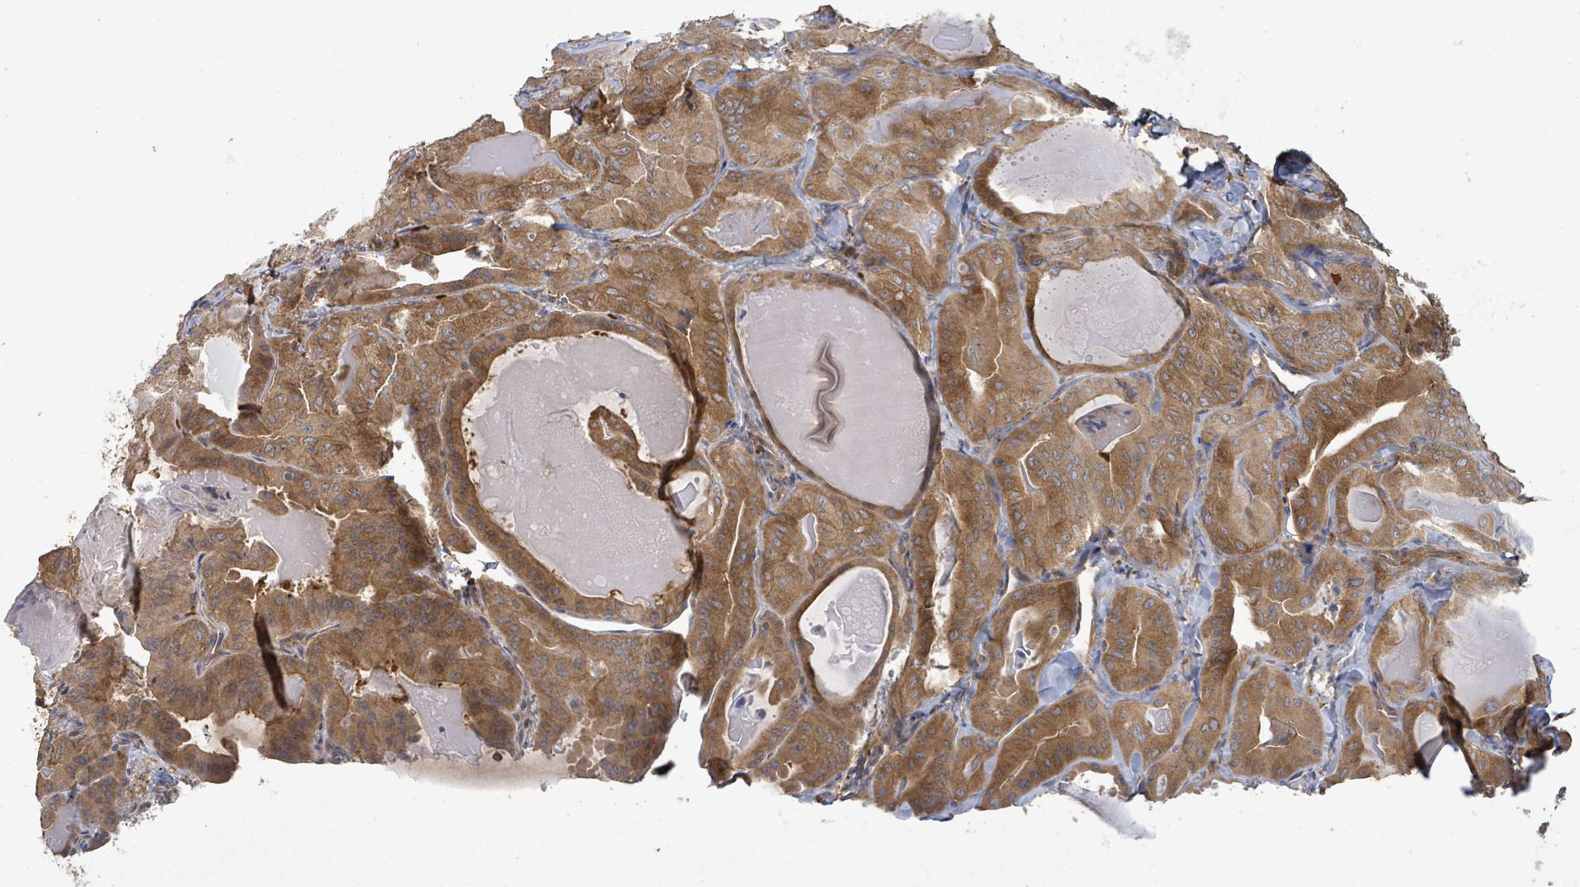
{"staining": {"intensity": "moderate", "quantity": ">75%", "location": "cytoplasmic/membranous"}, "tissue": "thyroid cancer", "cell_type": "Tumor cells", "image_type": "cancer", "snomed": [{"axis": "morphology", "description": "Papillary adenocarcinoma, NOS"}, {"axis": "topography", "description": "Thyroid gland"}], "caption": "Moderate cytoplasmic/membranous staining is appreciated in approximately >75% of tumor cells in thyroid cancer. (Stains: DAB (3,3'-diaminobenzidine) in brown, nuclei in blue, Microscopy: brightfield microscopy at high magnification).", "gene": "MAP3K6", "patient": {"sex": "female", "age": 68}}